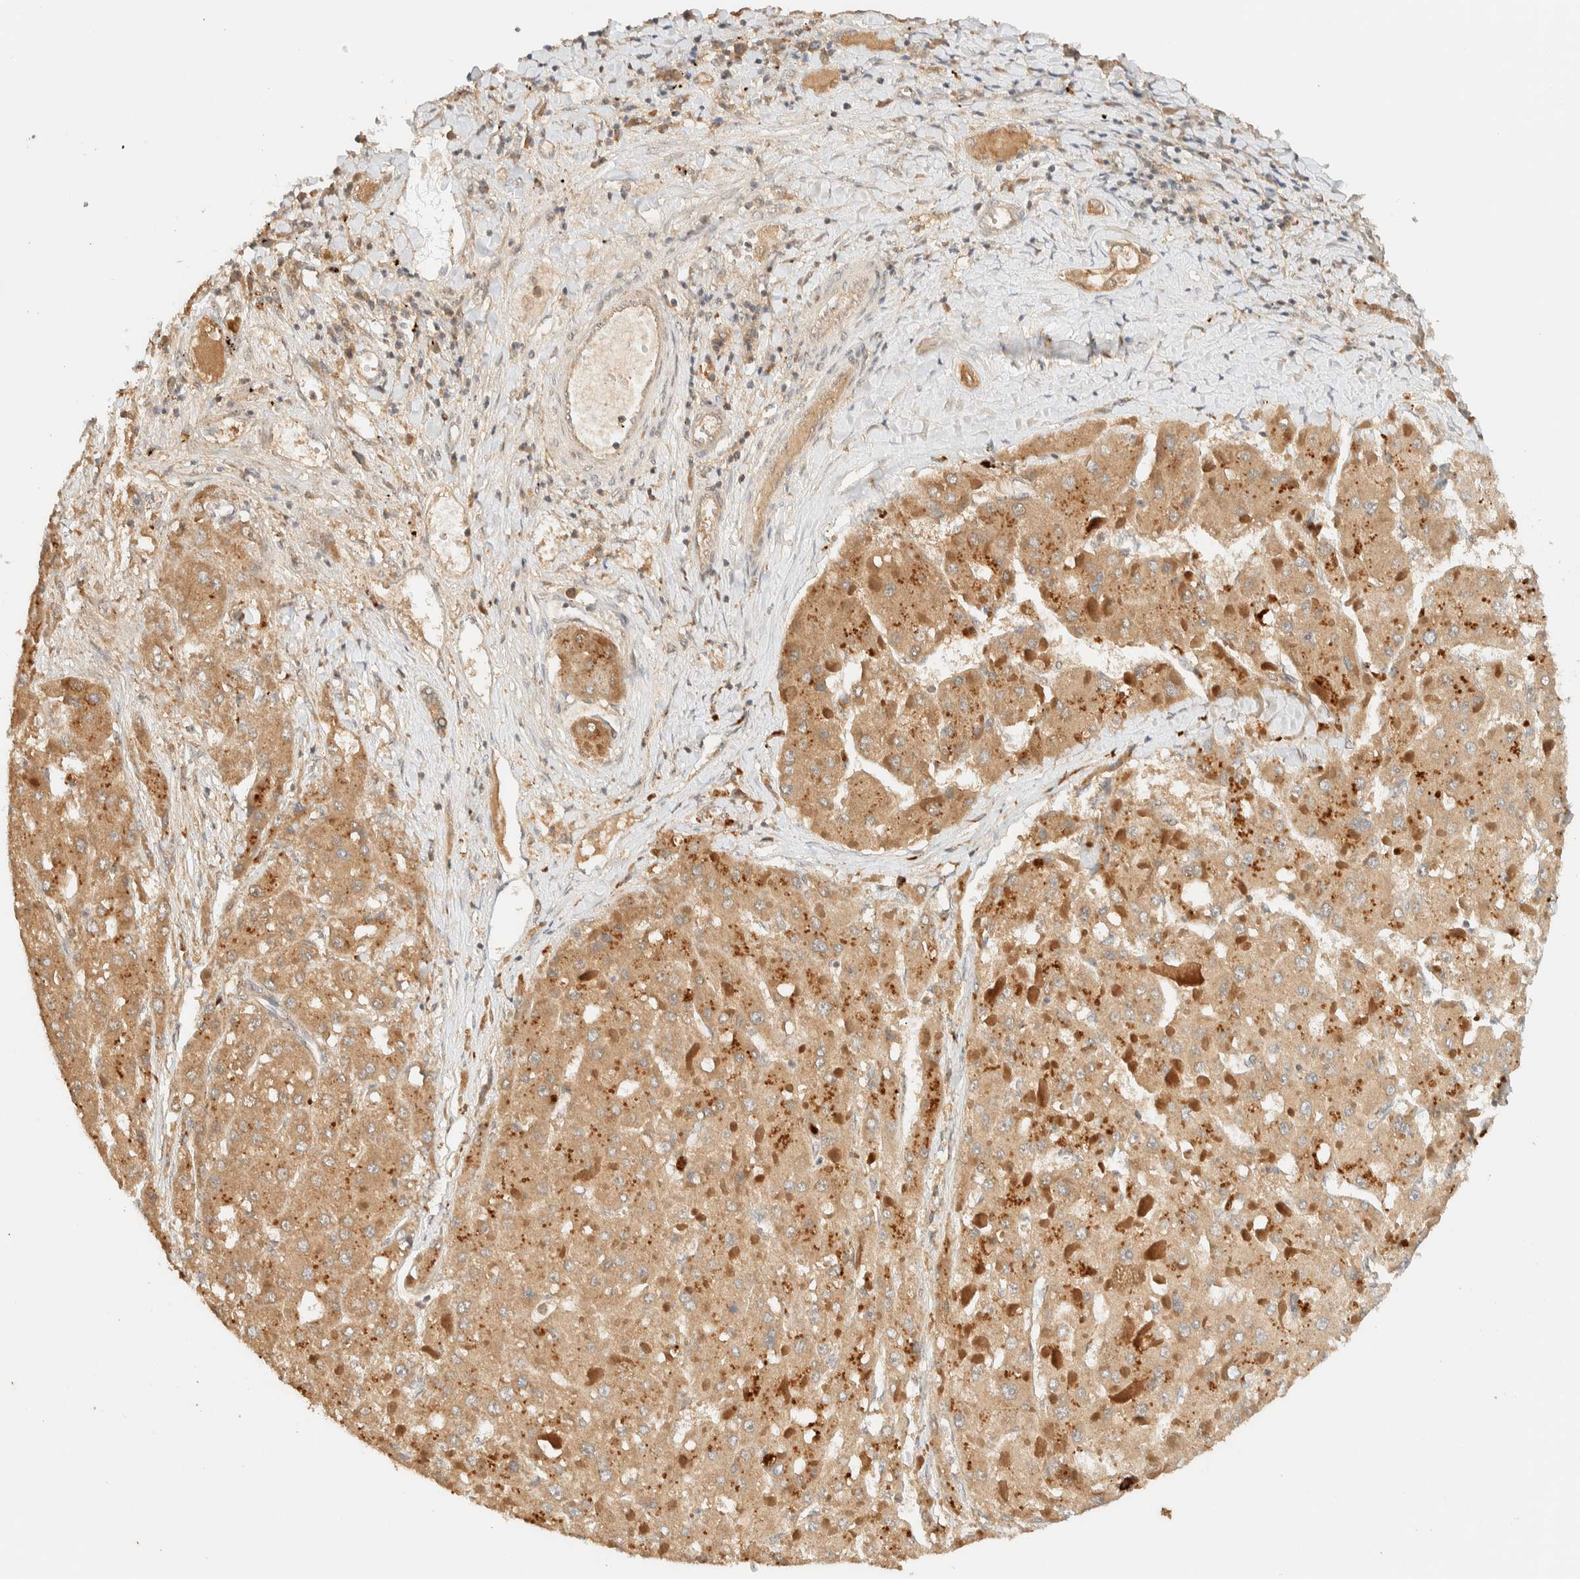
{"staining": {"intensity": "moderate", "quantity": ">75%", "location": "cytoplasmic/membranous"}, "tissue": "liver cancer", "cell_type": "Tumor cells", "image_type": "cancer", "snomed": [{"axis": "morphology", "description": "Carcinoma, Hepatocellular, NOS"}, {"axis": "topography", "description": "Liver"}], "caption": "IHC histopathology image of liver cancer (hepatocellular carcinoma) stained for a protein (brown), which demonstrates medium levels of moderate cytoplasmic/membranous expression in approximately >75% of tumor cells.", "gene": "ZBTB34", "patient": {"sex": "female", "age": 73}}